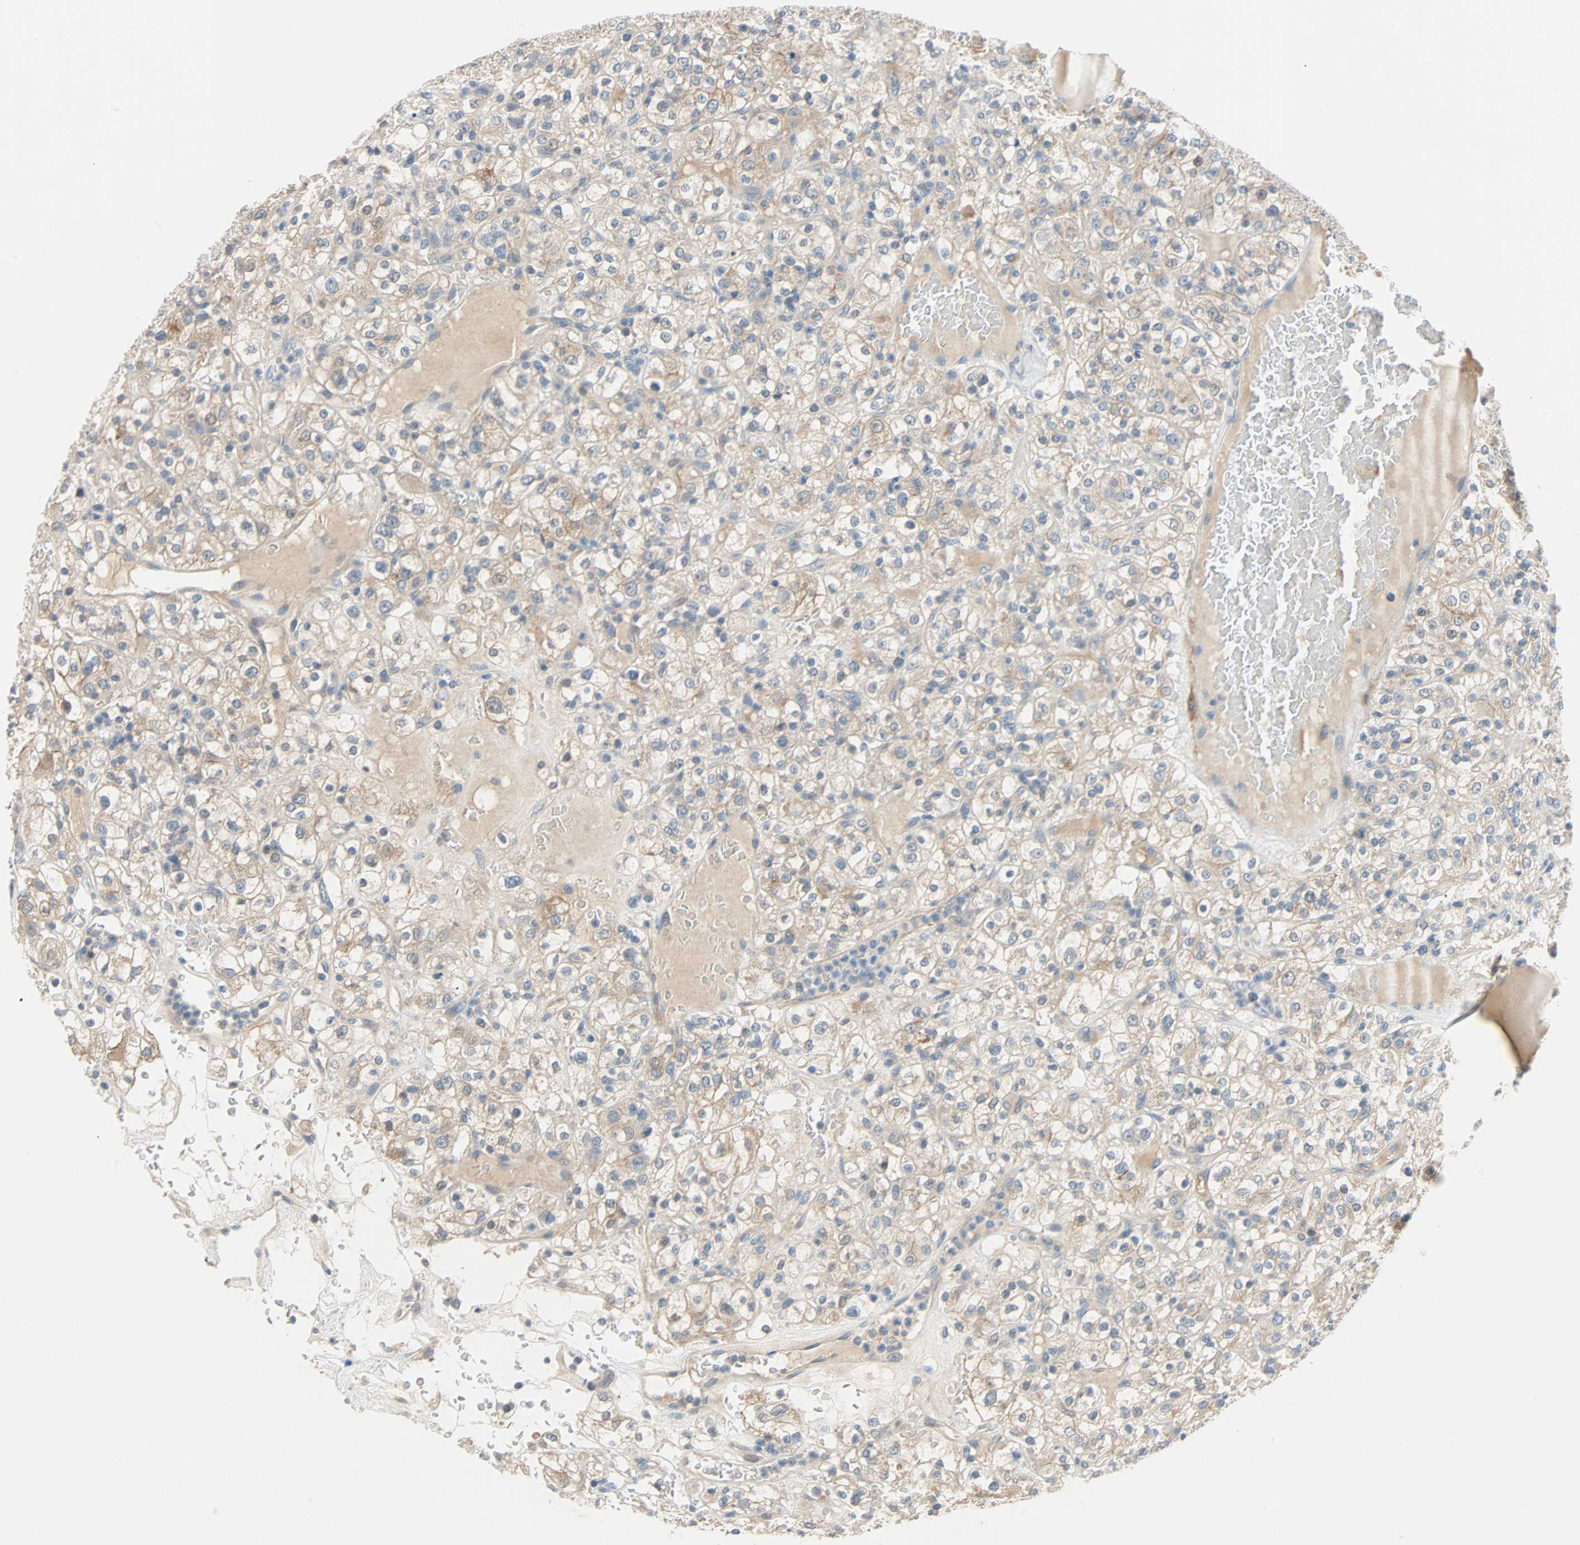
{"staining": {"intensity": "weak", "quantity": ">75%", "location": "cytoplasmic/membranous"}, "tissue": "renal cancer", "cell_type": "Tumor cells", "image_type": "cancer", "snomed": [{"axis": "morphology", "description": "Normal tissue, NOS"}, {"axis": "morphology", "description": "Adenocarcinoma, NOS"}, {"axis": "topography", "description": "Kidney"}], "caption": "IHC image of human adenocarcinoma (renal) stained for a protein (brown), which reveals low levels of weak cytoplasmic/membranous positivity in about >75% of tumor cells.", "gene": "TNFRSF12A", "patient": {"sex": "female", "age": 72}}